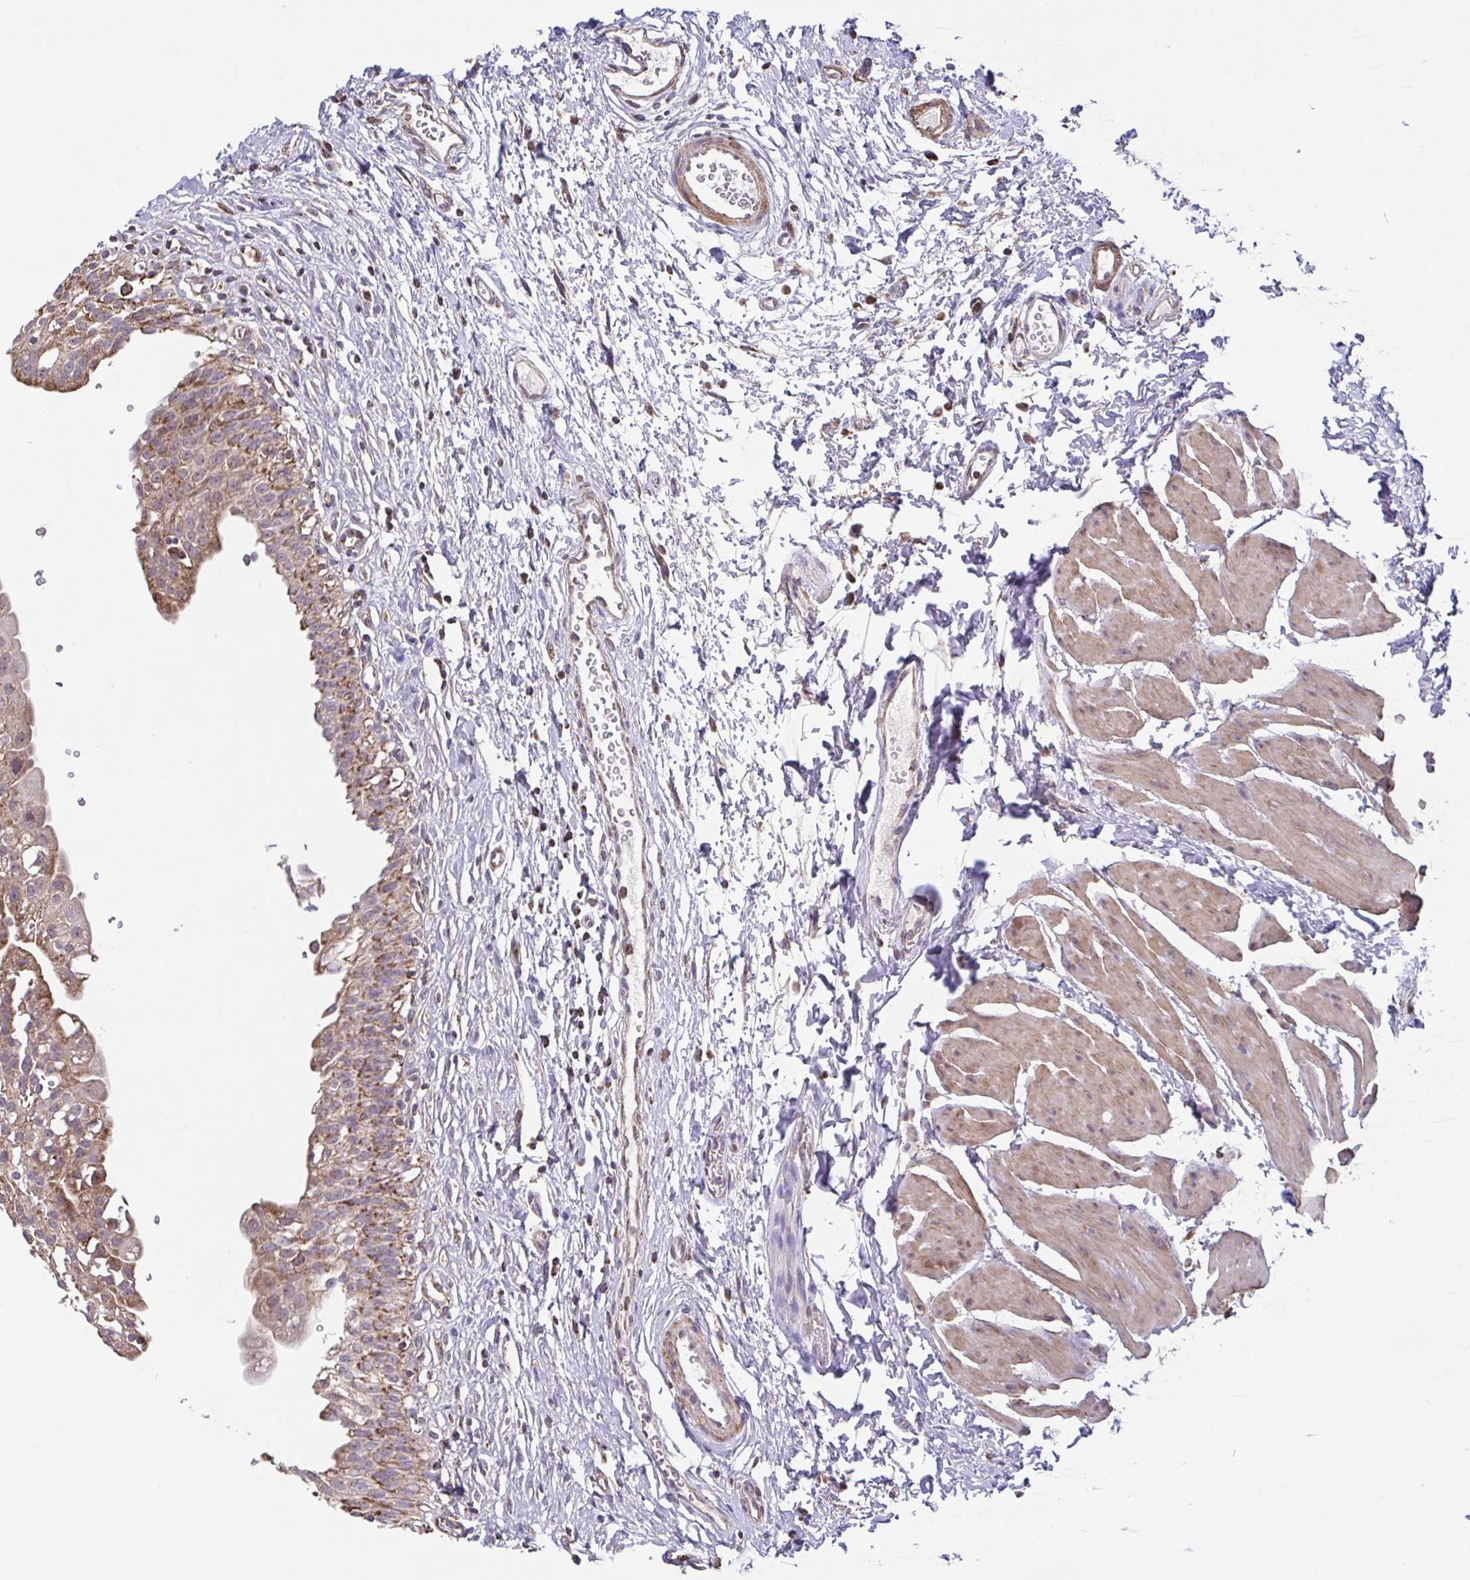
{"staining": {"intensity": "strong", "quantity": "25%-75%", "location": "cytoplasmic/membranous"}, "tissue": "urinary bladder", "cell_type": "Urothelial cells", "image_type": "normal", "snomed": [{"axis": "morphology", "description": "Normal tissue, NOS"}, {"axis": "topography", "description": "Urinary bladder"}], "caption": "IHC photomicrograph of normal urinary bladder: human urinary bladder stained using IHC shows high levels of strong protein expression localized specifically in the cytoplasmic/membranous of urothelial cells, appearing as a cytoplasmic/membranous brown color.", "gene": "DIP2B", "patient": {"sex": "male", "age": 51}}